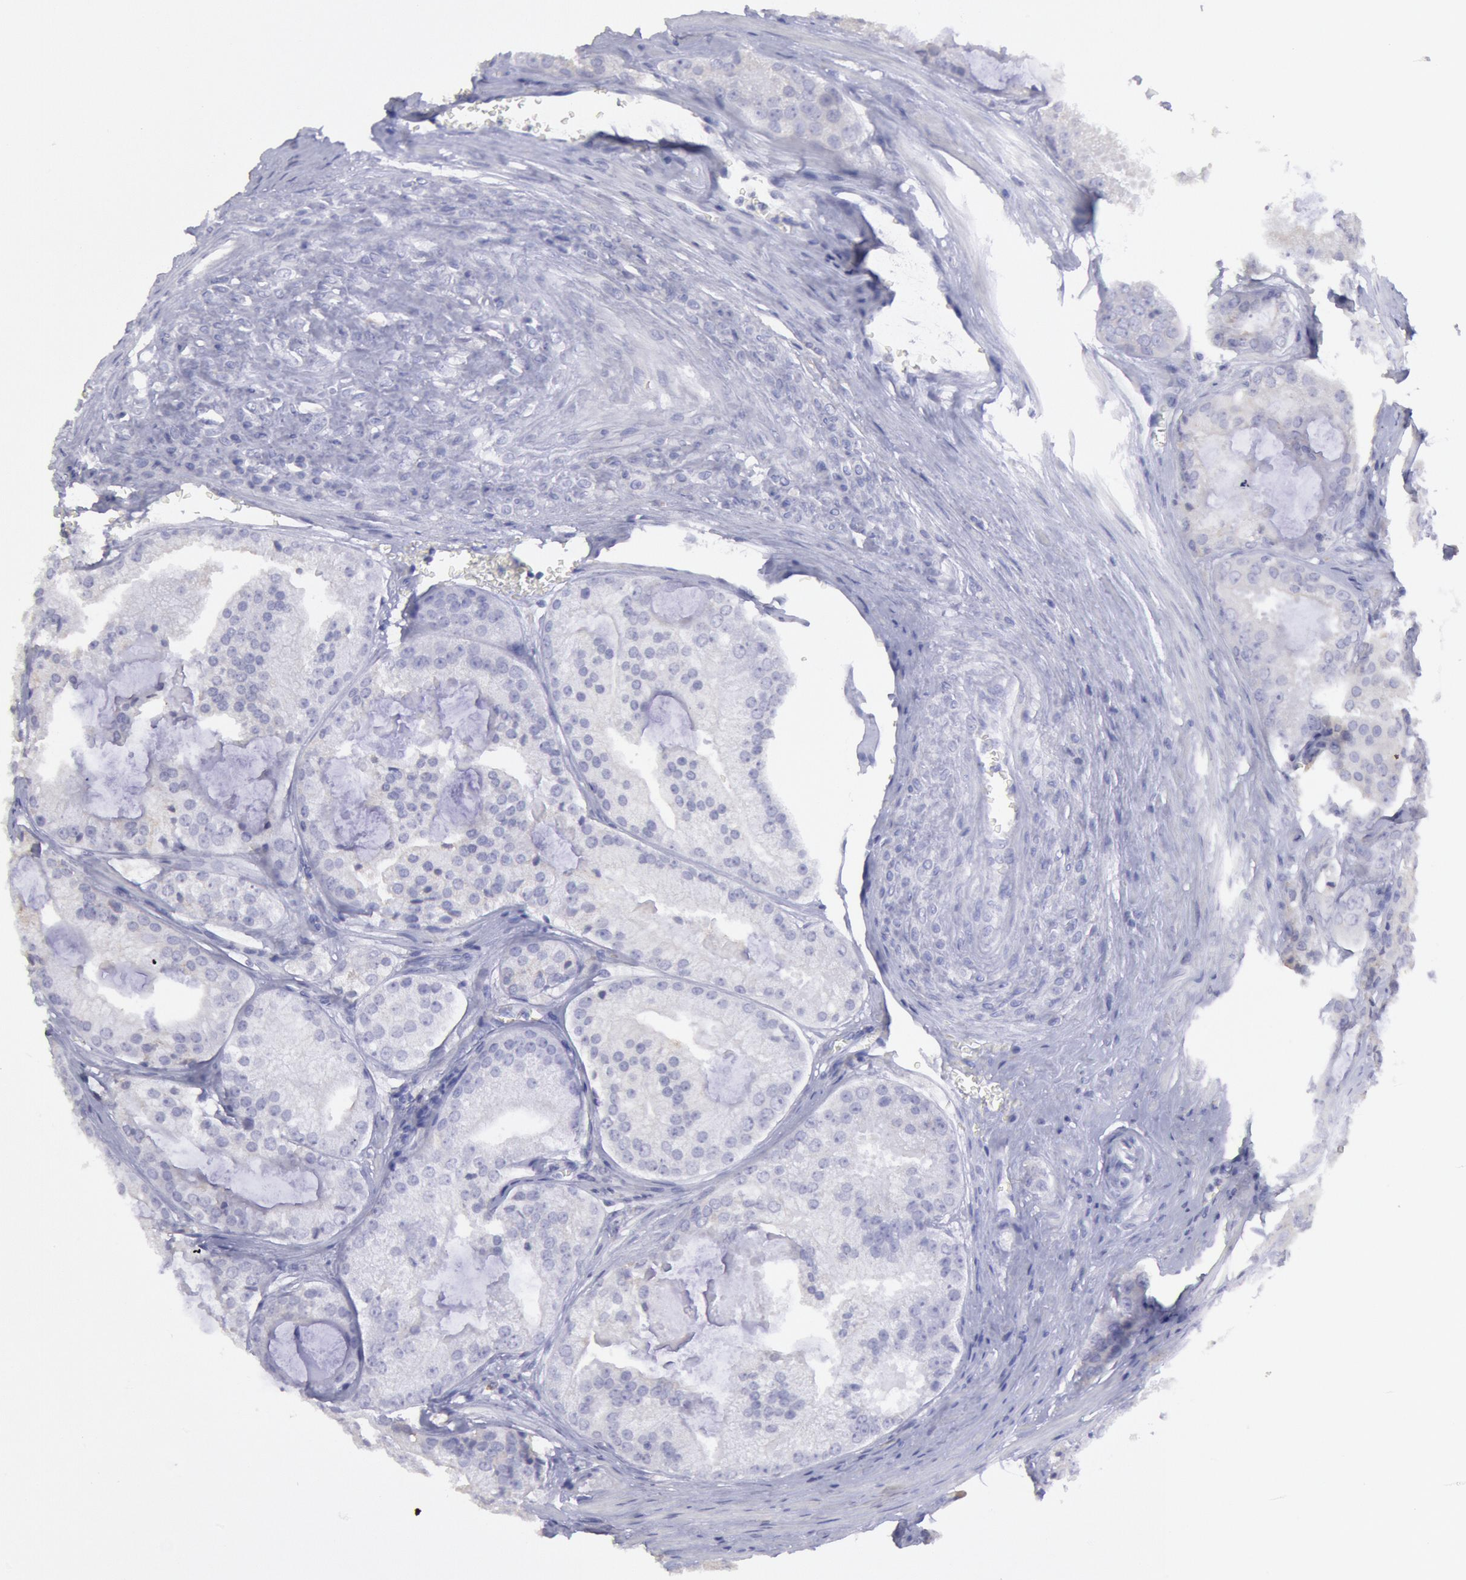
{"staining": {"intensity": "negative", "quantity": "none", "location": "none"}, "tissue": "prostate cancer", "cell_type": "Tumor cells", "image_type": "cancer", "snomed": [{"axis": "morphology", "description": "Adenocarcinoma, Medium grade"}, {"axis": "topography", "description": "Prostate"}], "caption": "DAB immunohistochemical staining of human adenocarcinoma (medium-grade) (prostate) shows no significant expression in tumor cells.", "gene": "MYH7", "patient": {"sex": "male", "age": 60}}